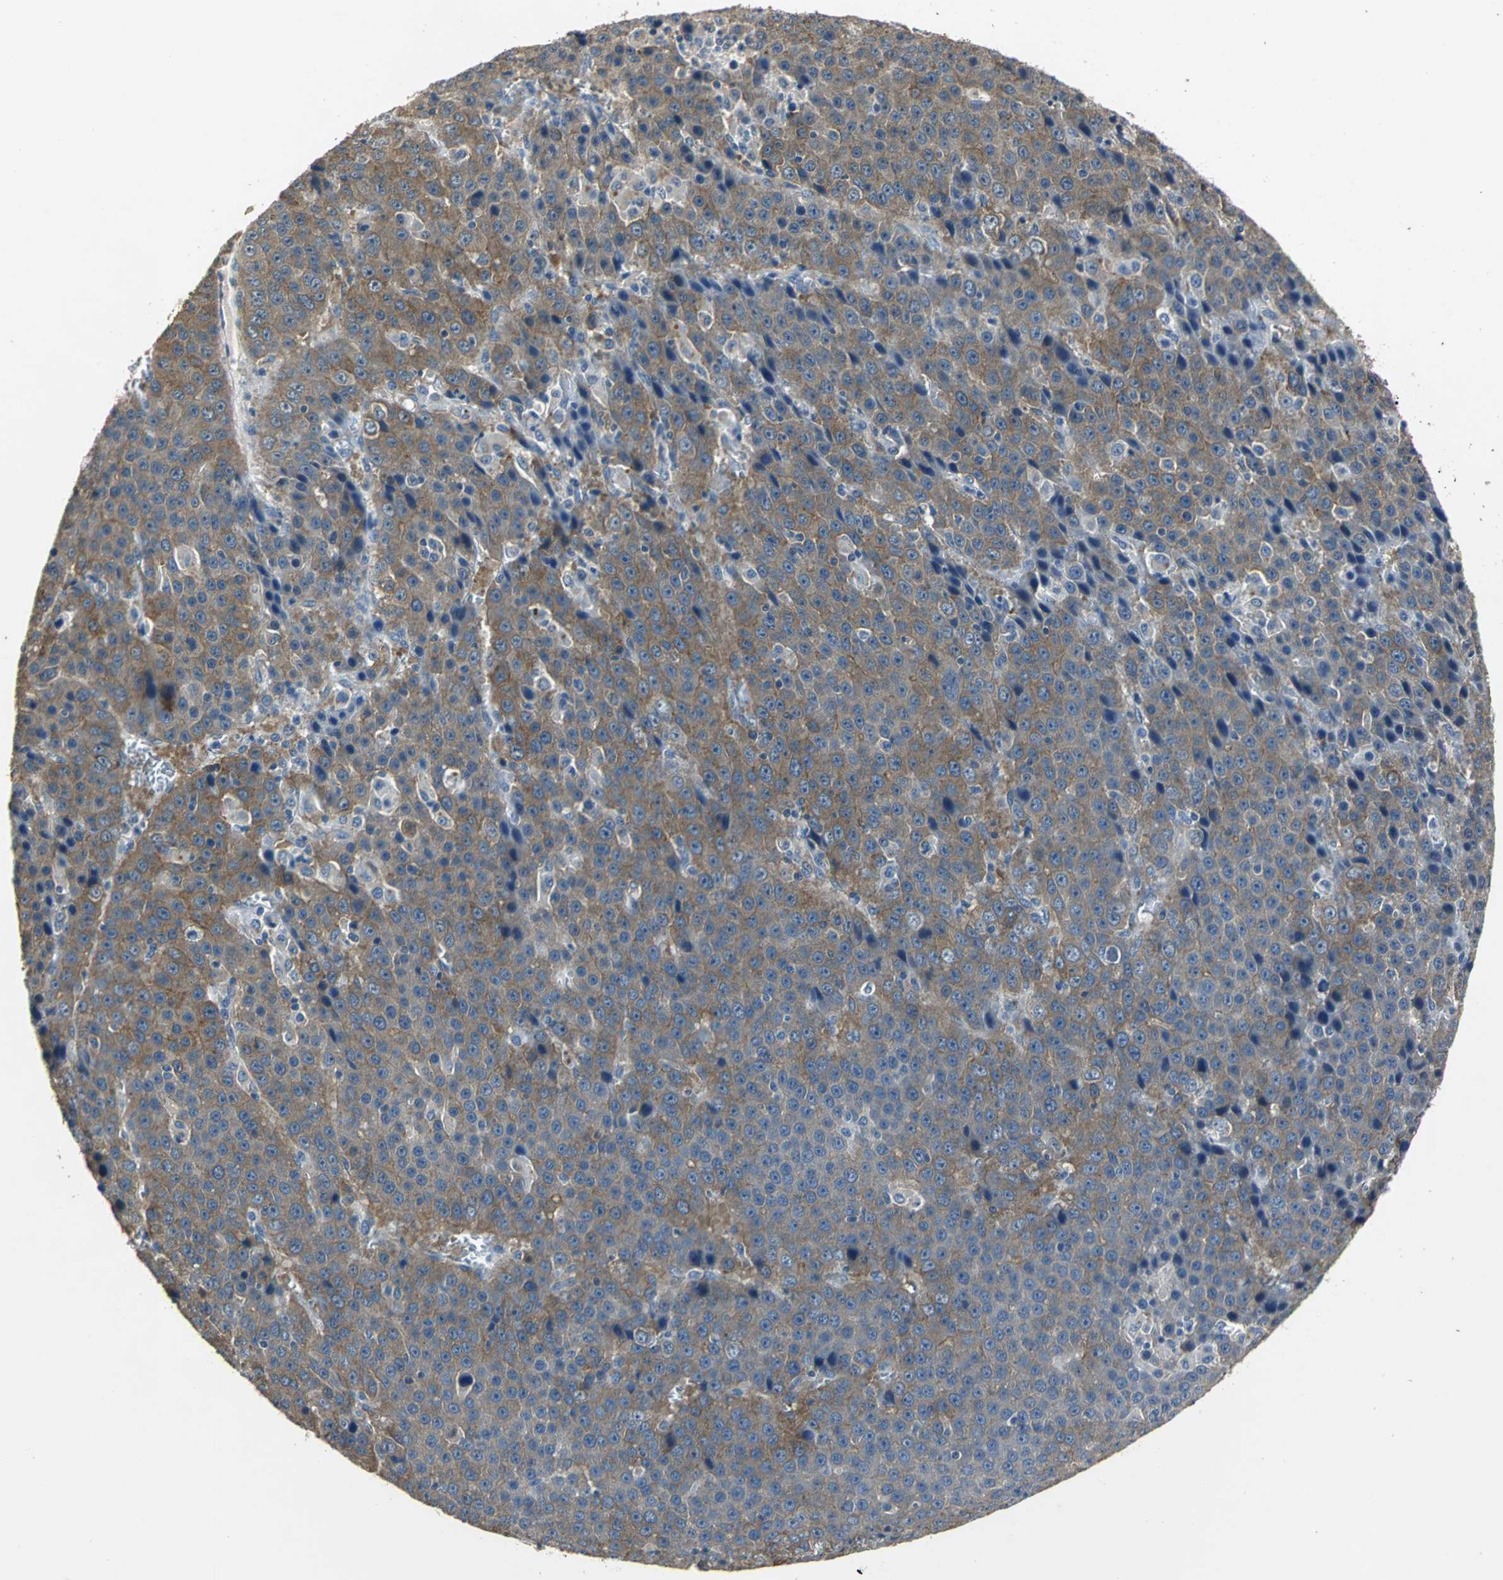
{"staining": {"intensity": "strong", "quantity": ">75%", "location": "cytoplasmic/membranous"}, "tissue": "liver cancer", "cell_type": "Tumor cells", "image_type": "cancer", "snomed": [{"axis": "morphology", "description": "Carcinoma, Hepatocellular, NOS"}, {"axis": "topography", "description": "Liver"}], "caption": "DAB (3,3'-diaminobenzidine) immunohistochemical staining of hepatocellular carcinoma (liver) demonstrates strong cytoplasmic/membranous protein positivity in about >75% of tumor cells.", "gene": "OCLN", "patient": {"sex": "female", "age": 53}}